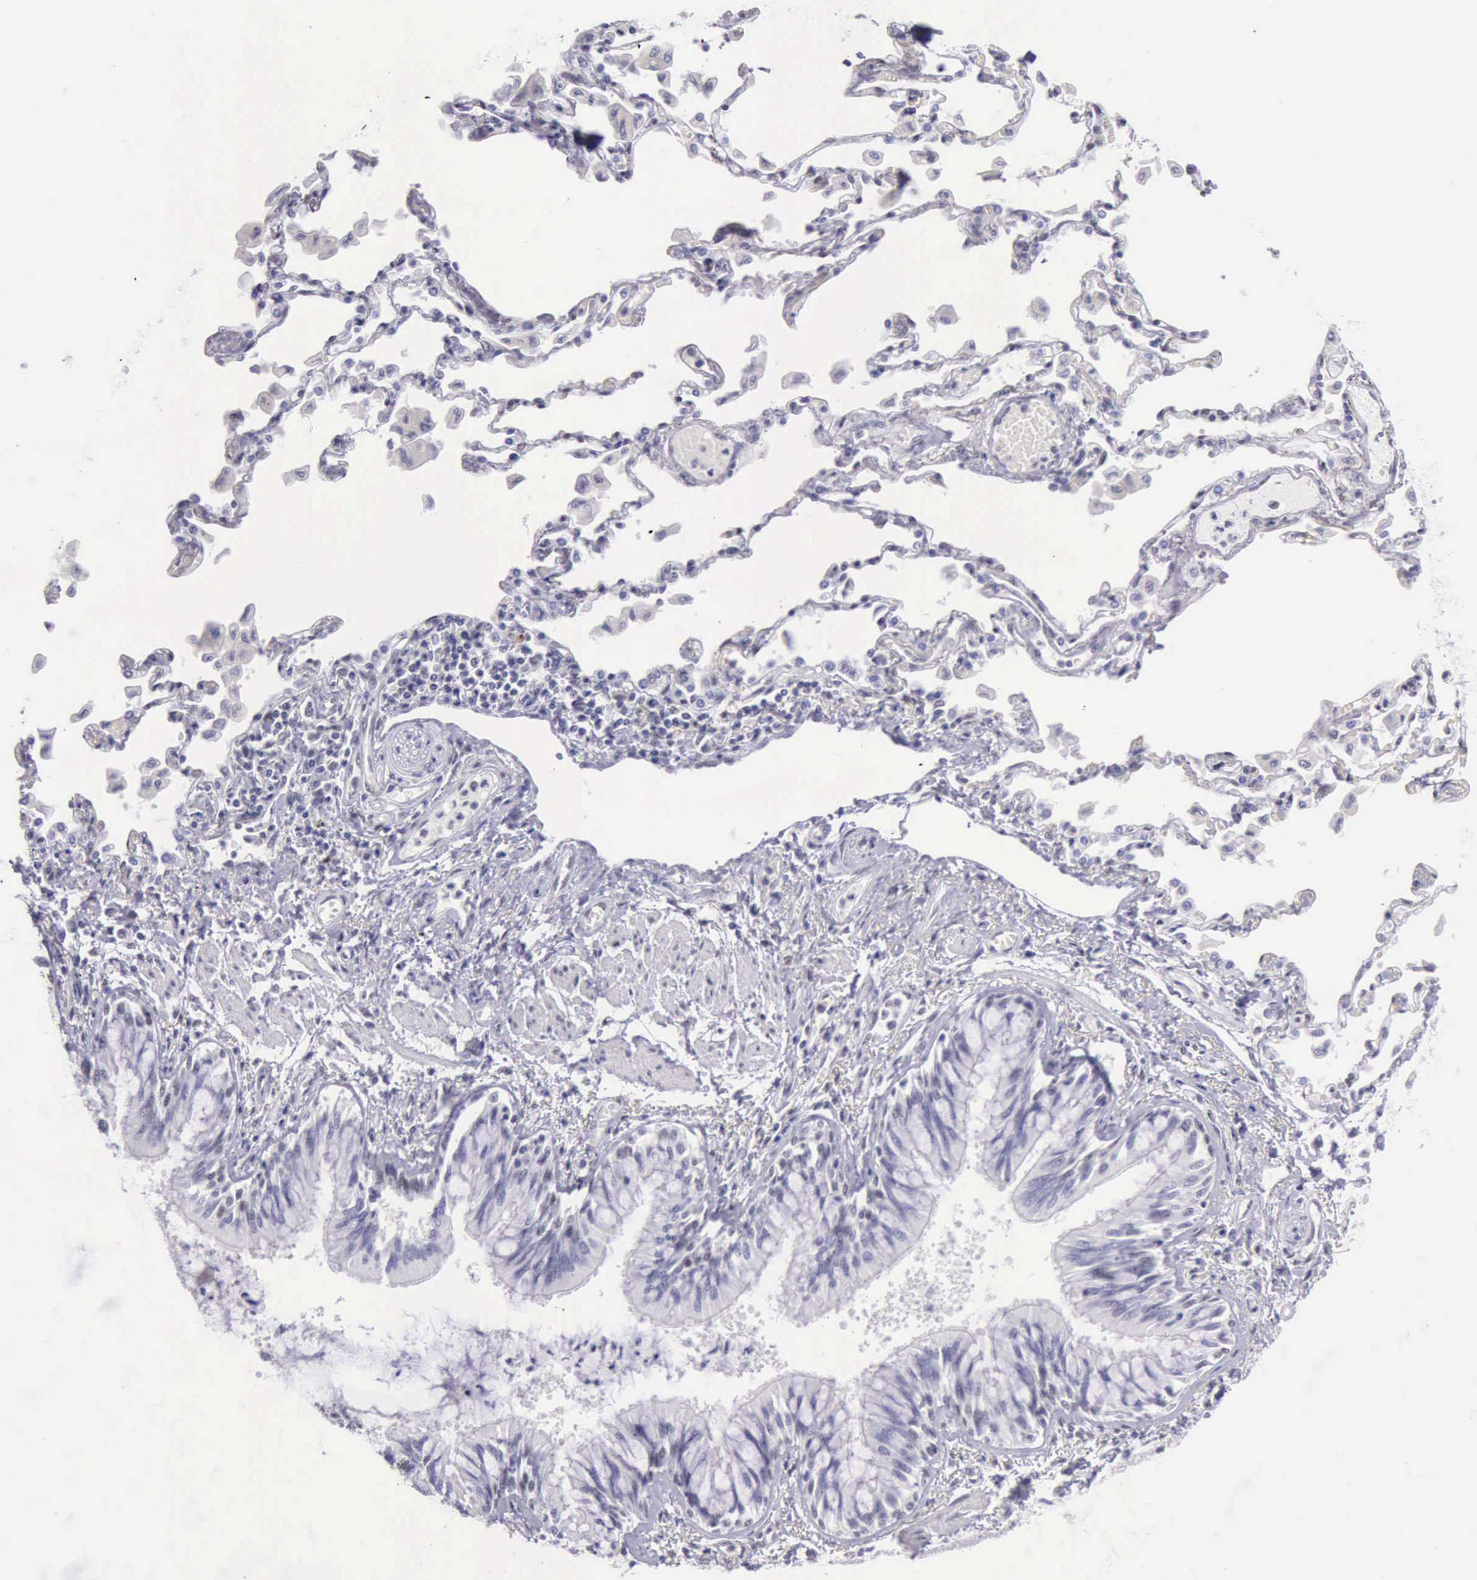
{"staining": {"intensity": "negative", "quantity": "none", "location": "none"}, "tissue": "adipose tissue", "cell_type": "Adipocytes", "image_type": "normal", "snomed": [{"axis": "morphology", "description": "Normal tissue, NOS"}, {"axis": "morphology", "description": "Adenocarcinoma, NOS"}, {"axis": "topography", "description": "Cartilage tissue"}, {"axis": "topography", "description": "Lung"}], "caption": "High magnification brightfield microscopy of normal adipose tissue stained with DAB (3,3'-diaminobenzidine) (brown) and counterstained with hematoxylin (blue): adipocytes show no significant positivity. (DAB (3,3'-diaminobenzidine) immunohistochemistry visualized using brightfield microscopy, high magnification).", "gene": "EP300", "patient": {"sex": "female", "age": 67}}